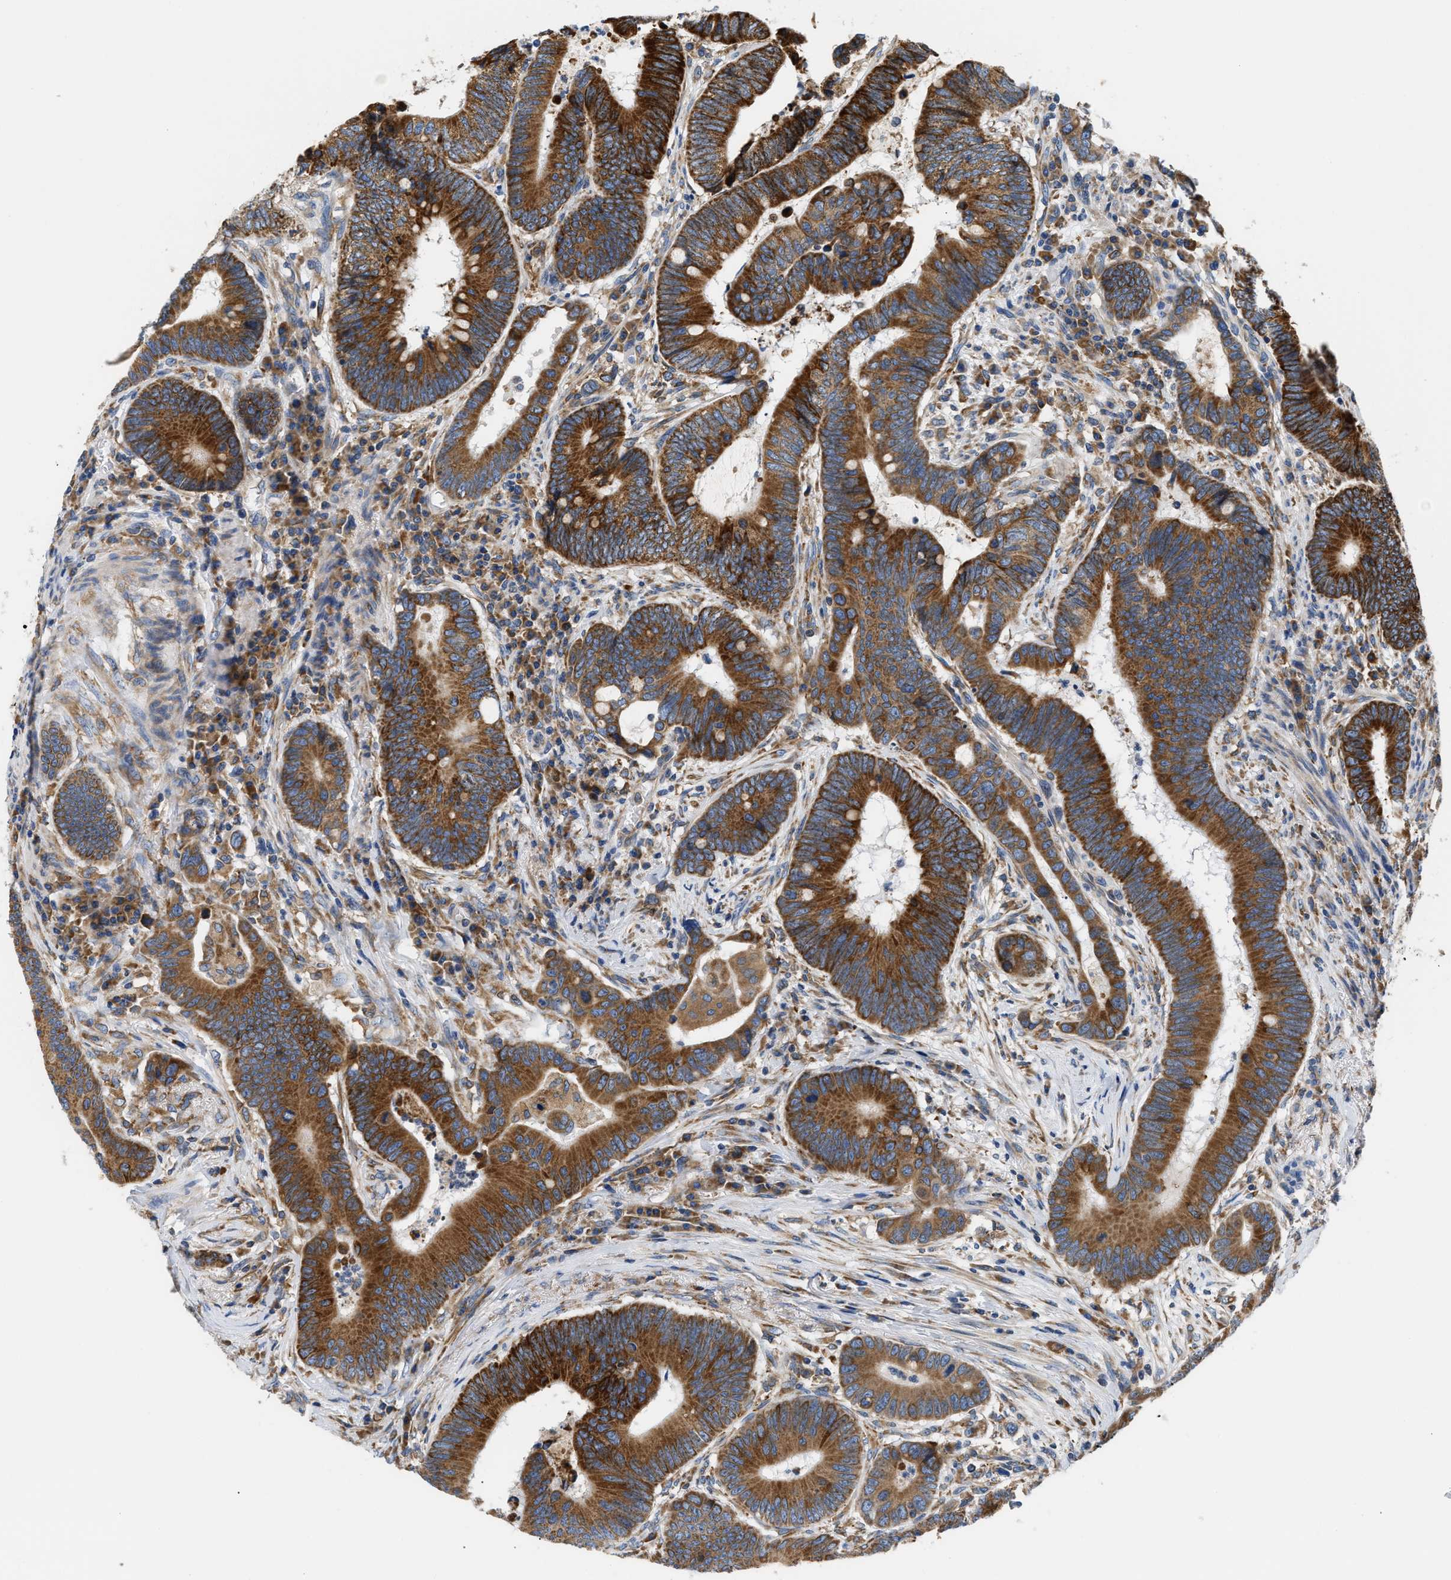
{"staining": {"intensity": "strong", "quantity": ">75%", "location": "cytoplasmic/membranous"}, "tissue": "colorectal cancer", "cell_type": "Tumor cells", "image_type": "cancer", "snomed": [{"axis": "morphology", "description": "Adenocarcinoma, NOS"}, {"axis": "topography", "description": "Rectum"}, {"axis": "topography", "description": "Anal"}], "caption": "A photomicrograph showing strong cytoplasmic/membranous positivity in about >75% of tumor cells in colorectal adenocarcinoma, as visualized by brown immunohistochemical staining.", "gene": "HDHD3", "patient": {"sex": "female", "age": 89}}